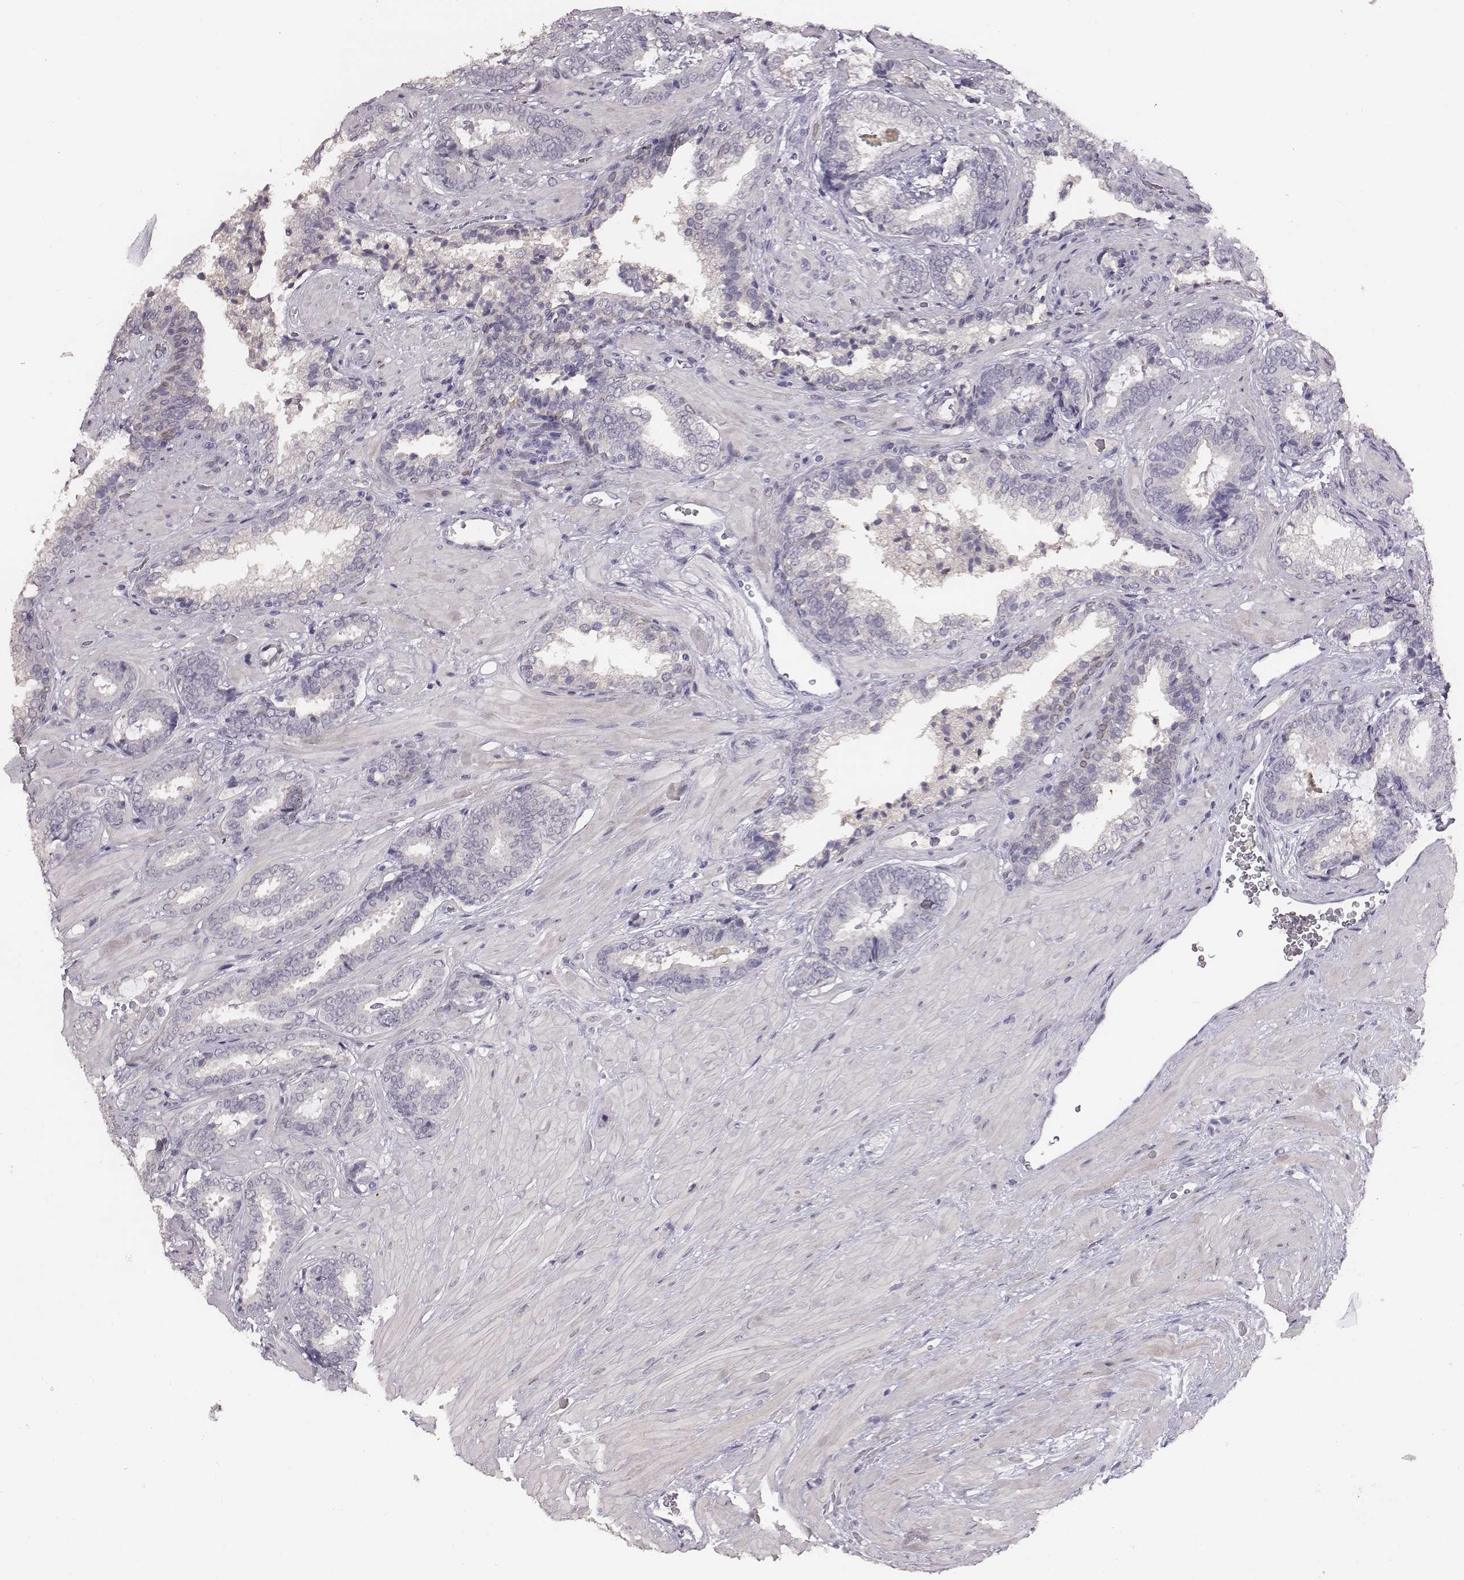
{"staining": {"intensity": "negative", "quantity": "none", "location": "none"}, "tissue": "prostate cancer", "cell_type": "Tumor cells", "image_type": "cancer", "snomed": [{"axis": "morphology", "description": "Adenocarcinoma, Low grade"}, {"axis": "topography", "description": "Prostate"}], "caption": "Prostate cancer (low-grade adenocarcinoma) stained for a protein using immunohistochemistry (IHC) shows no positivity tumor cells.", "gene": "SLC22A6", "patient": {"sex": "male", "age": 61}}